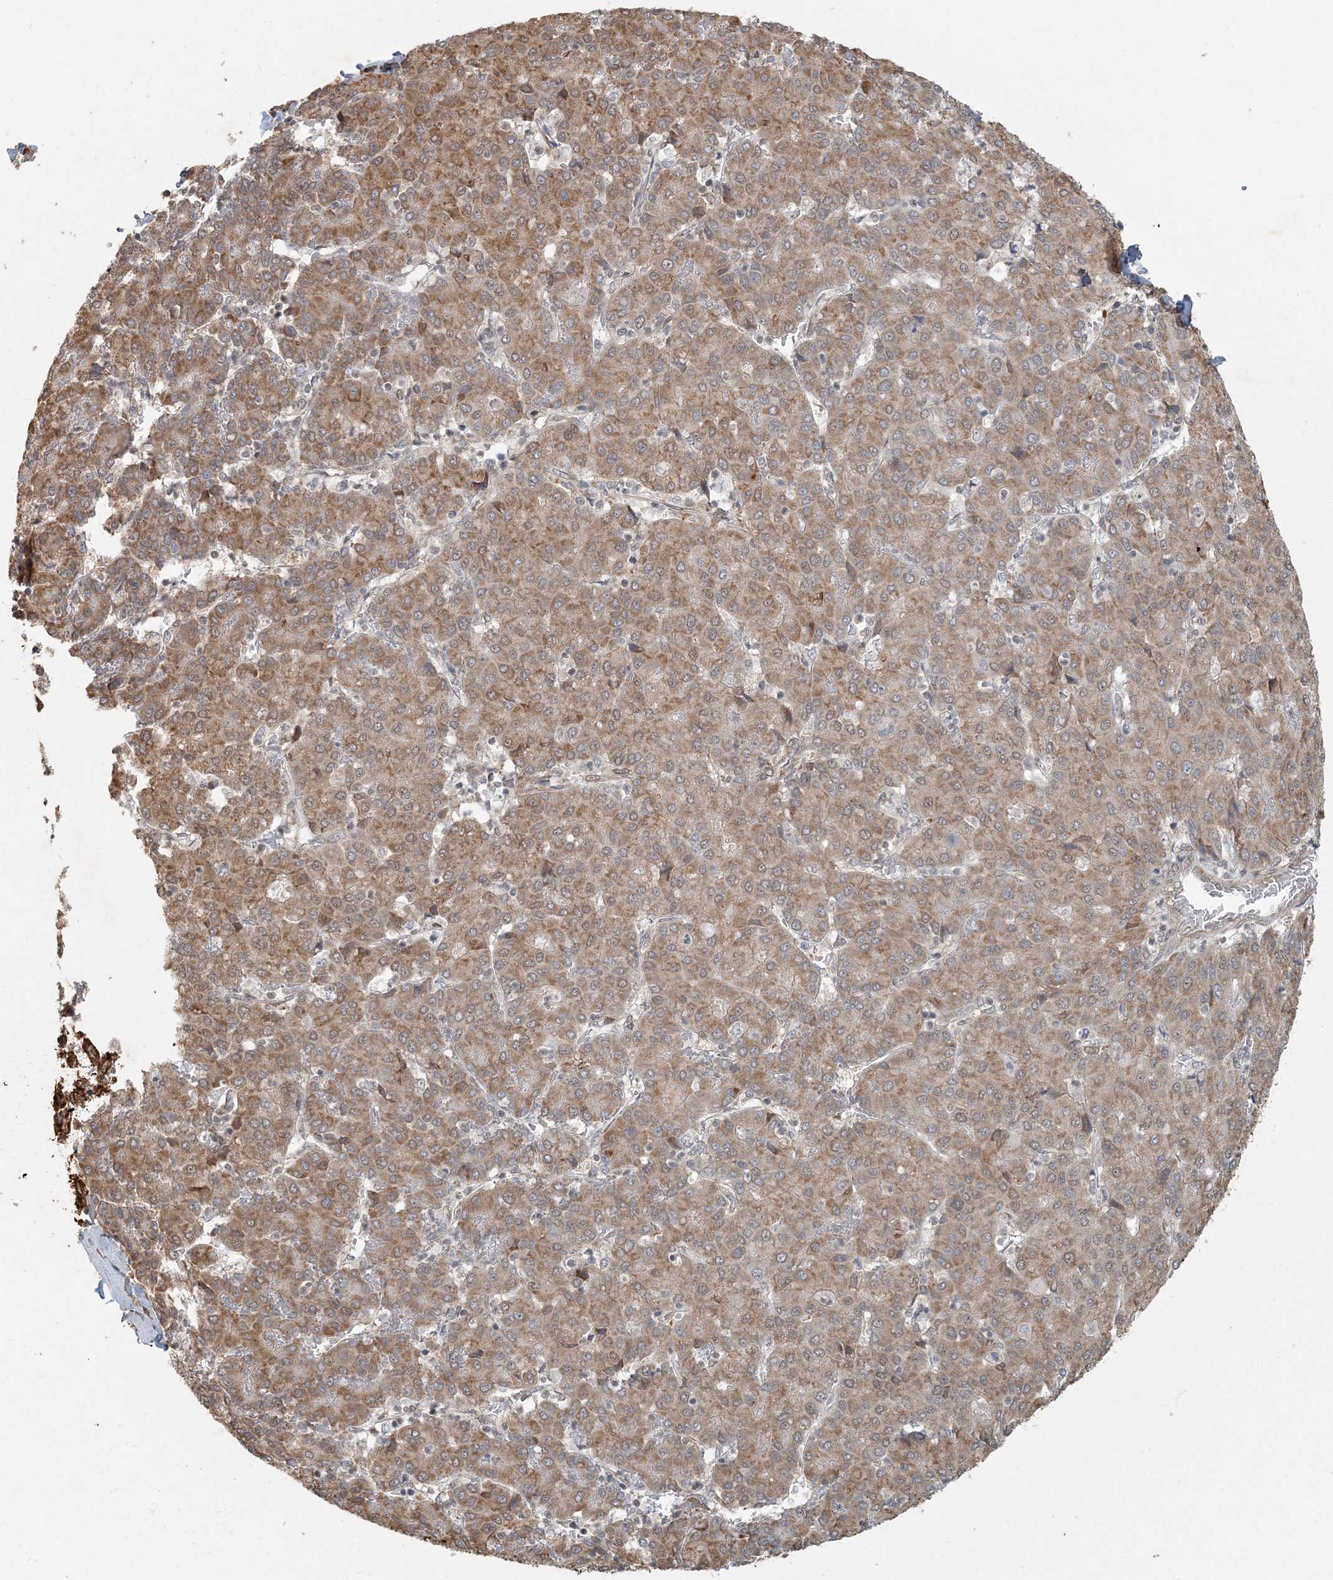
{"staining": {"intensity": "moderate", "quantity": ">75%", "location": "cytoplasmic/membranous,nuclear"}, "tissue": "liver cancer", "cell_type": "Tumor cells", "image_type": "cancer", "snomed": [{"axis": "morphology", "description": "Carcinoma, Hepatocellular, NOS"}, {"axis": "topography", "description": "Liver"}], "caption": "Human liver cancer stained with a brown dye exhibits moderate cytoplasmic/membranous and nuclear positive expression in approximately >75% of tumor cells.", "gene": "AK9", "patient": {"sex": "male", "age": 65}}